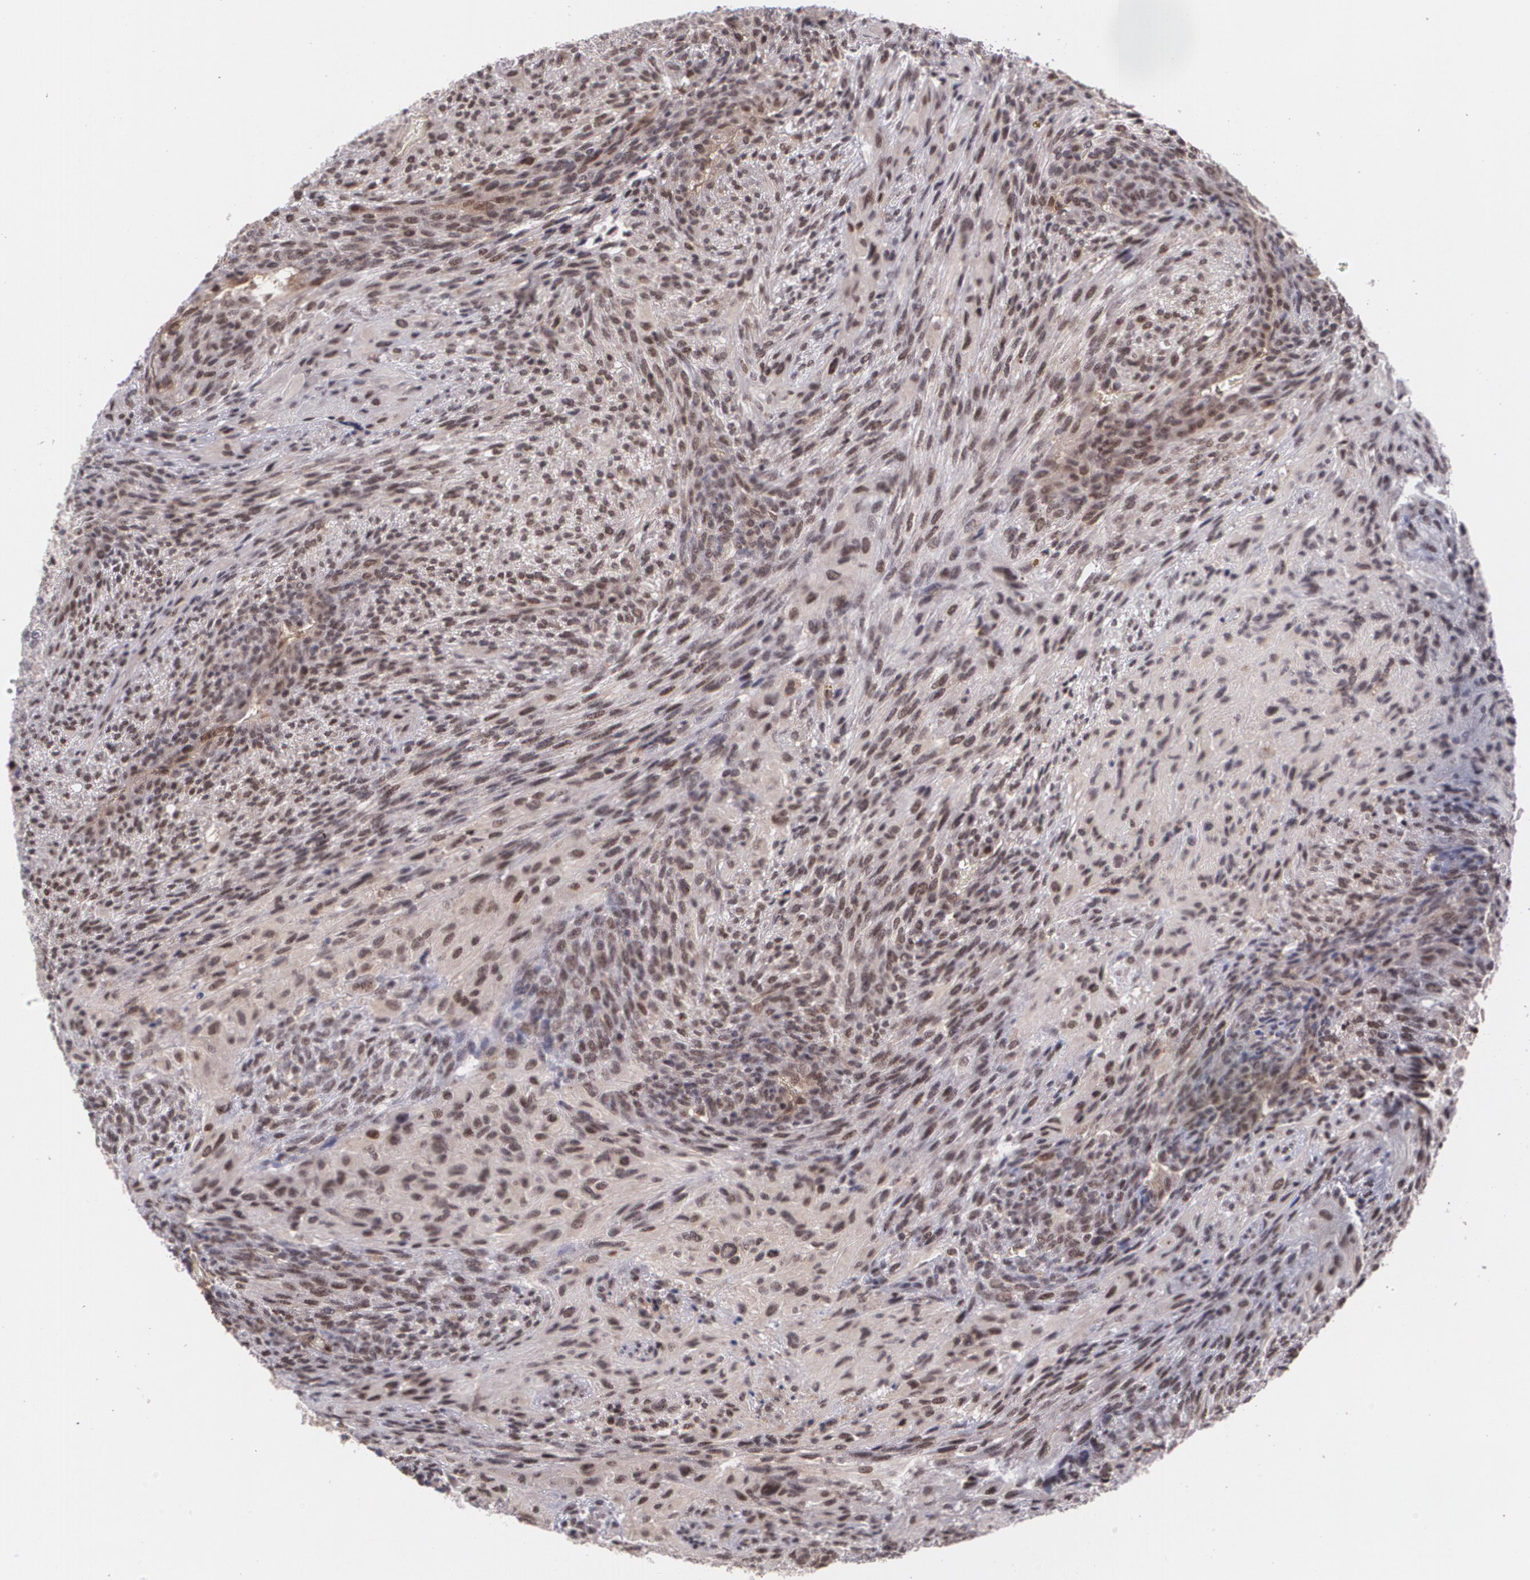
{"staining": {"intensity": "weak", "quantity": "25%-75%", "location": "nuclear"}, "tissue": "glioma", "cell_type": "Tumor cells", "image_type": "cancer", "snomed": [{"axis": "morphology", "description": "Glioma, malignant, High grade"}, {"axis": "topography", "description": "Cerebral cortex"}], "caption": "The micrograph demonstrates immunohistochemical staining of malignant glioma (high-grade). There is weak nuclear staining is appreciated in about 25%-75% of tumor cells.", "gene": "CUL2", "patient": {"sex": "female", "age": 55}}